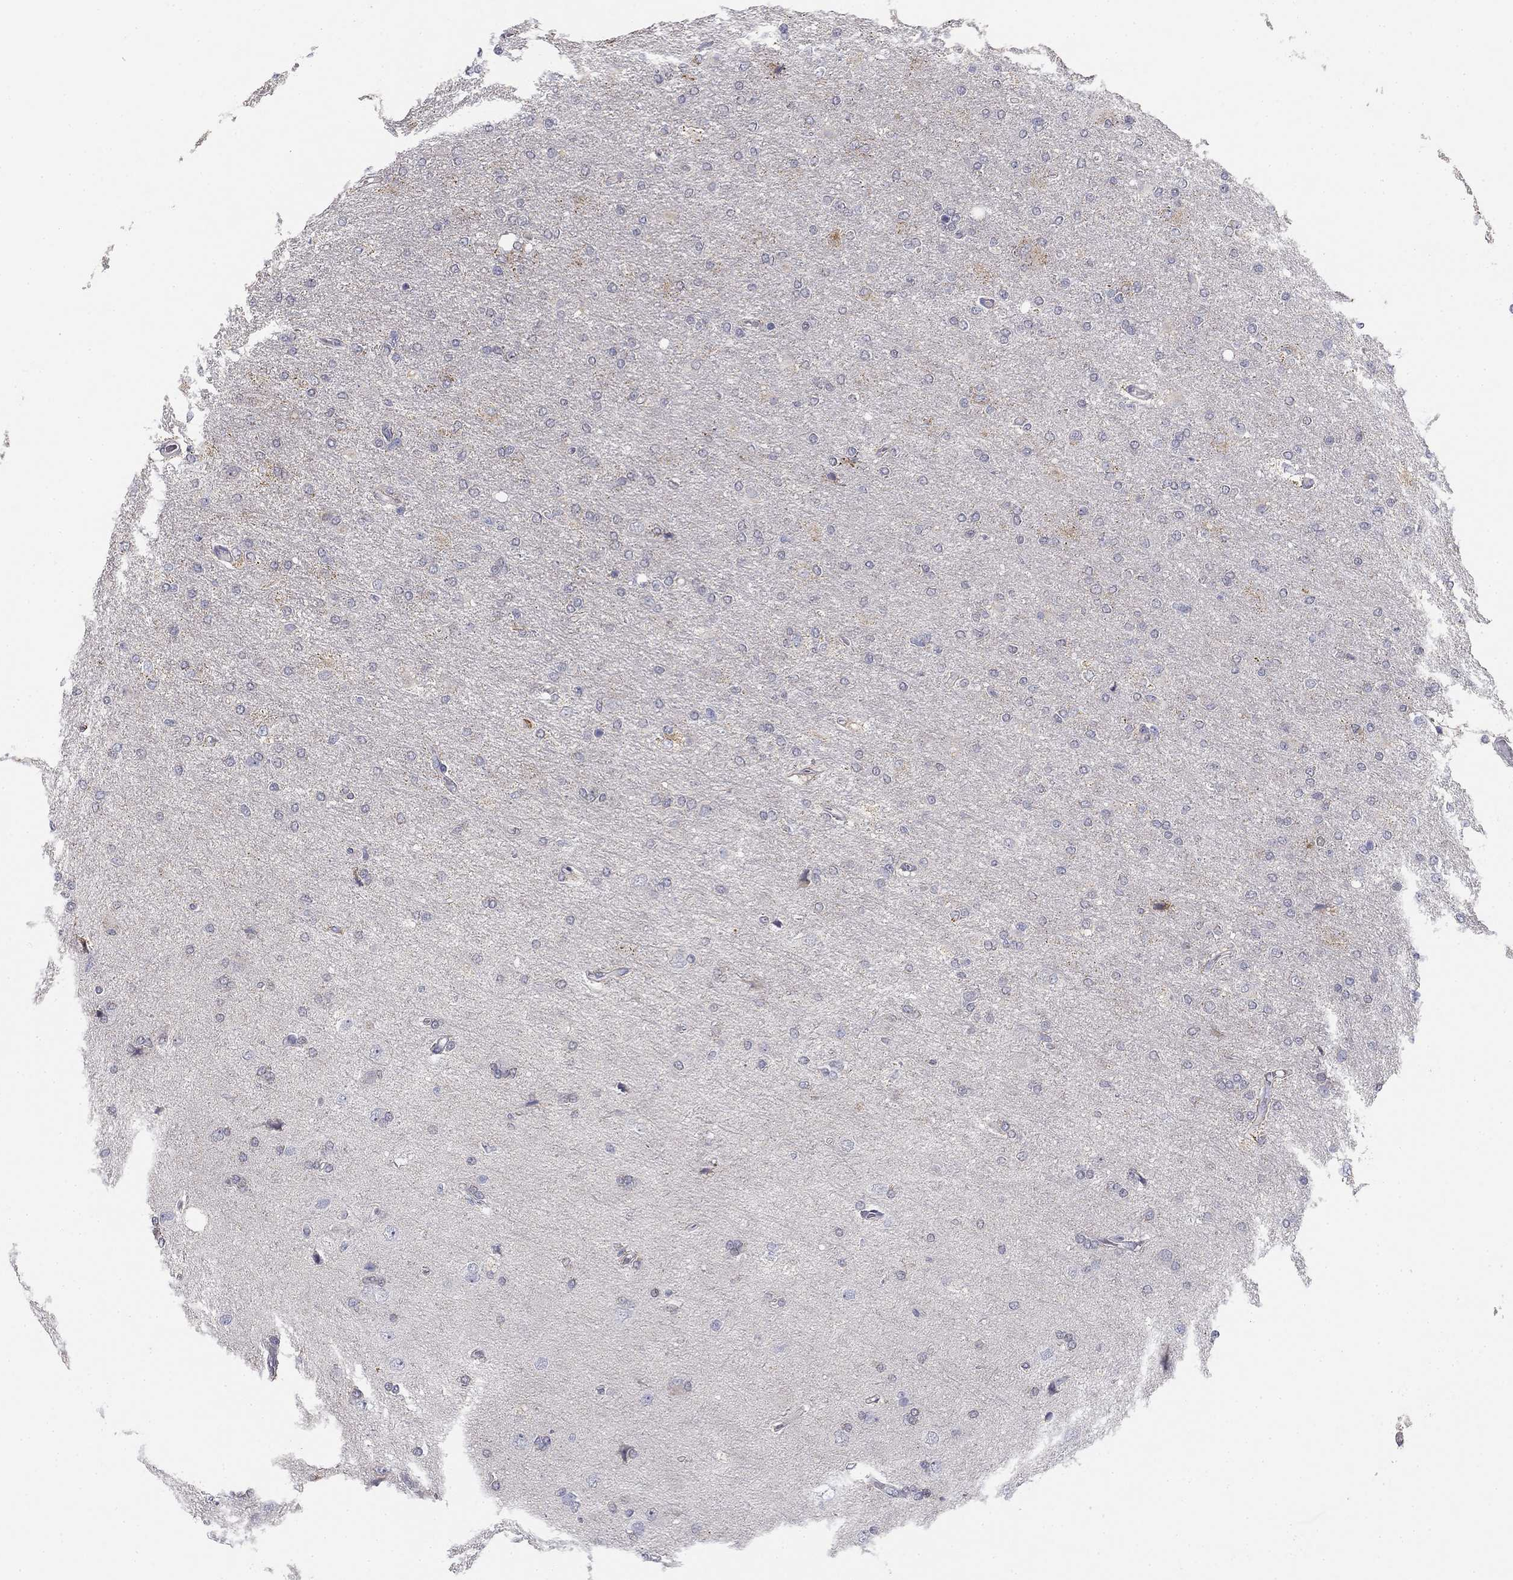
{"staining": {"intensity": "negative", "quantity": "none", "location": "none"}, "tissue": "glioma", "cell_type": "Tumor cells", "image_type": "cancer", "snomed": [{"axis": "morphology", "description": "Glioma, malignant, High grade"}, {"axis": "topography", "description": "Cerebral cortex"}], "caption": "Image shows no protein staining in tumor cells of malignant glioma (high-grade) tissue. Nuclei are stained in blue.", "gene": "SLC2A9", "patient": {"sex": "male", "age": 70}}